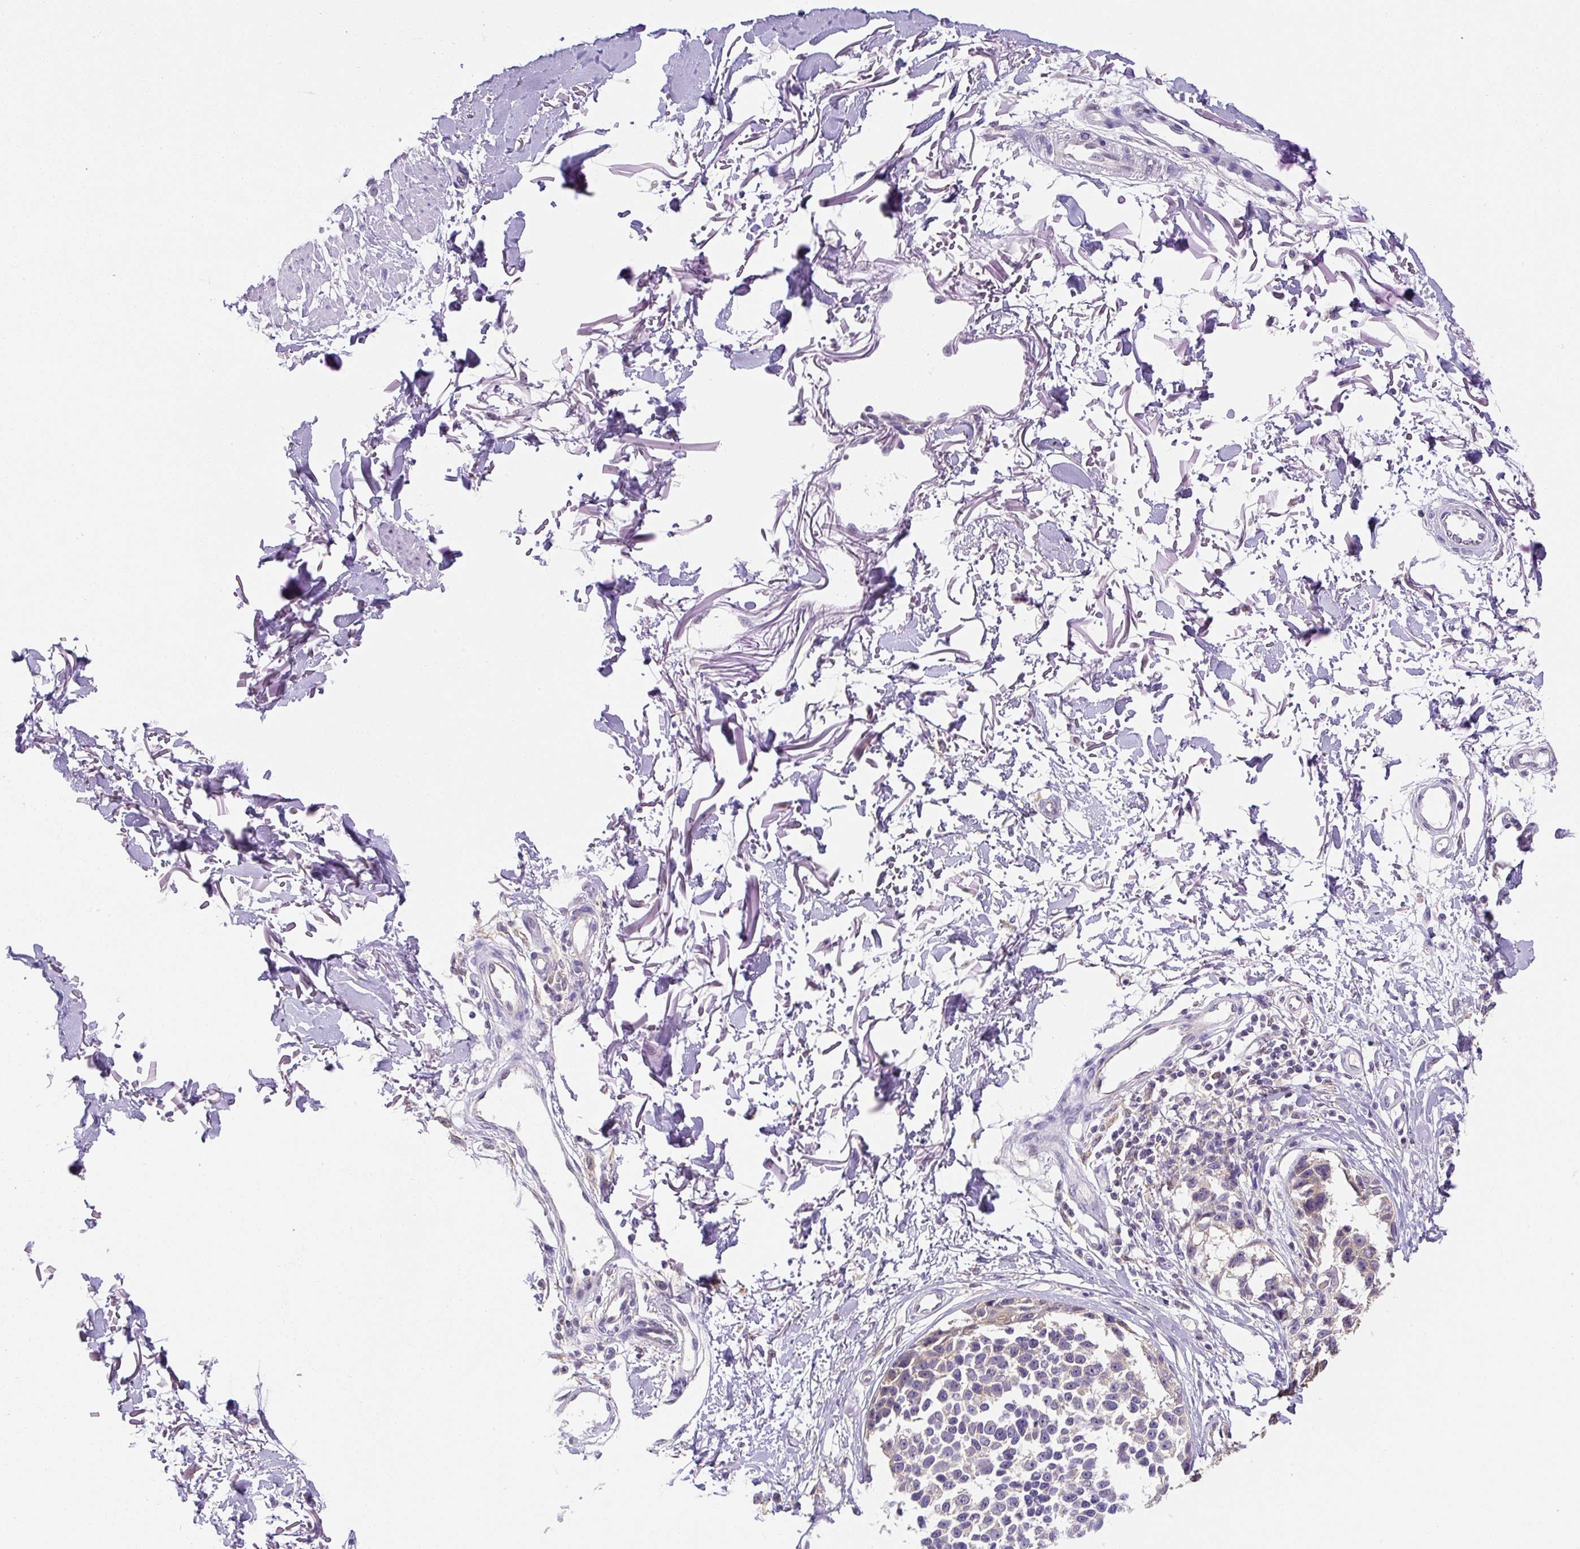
{"staining": {"intensity": "negative", "quantity": "none", "location": "none"}, "tissue": "melanoma", "cell_type": "Tumor cells", "image_type": "cancer", "snomed": [{"axis": "morphology", "description": "Malignant melanoma, NOS"}, {"axis": "topography", "description": "Skin"}], "caption": "DAB immunohistochemical staining of malignant melanoma shows no significant staining in tumor cells.", "gene": "PLA2G4A", "patient": {"sex": "male", "age": 73}}